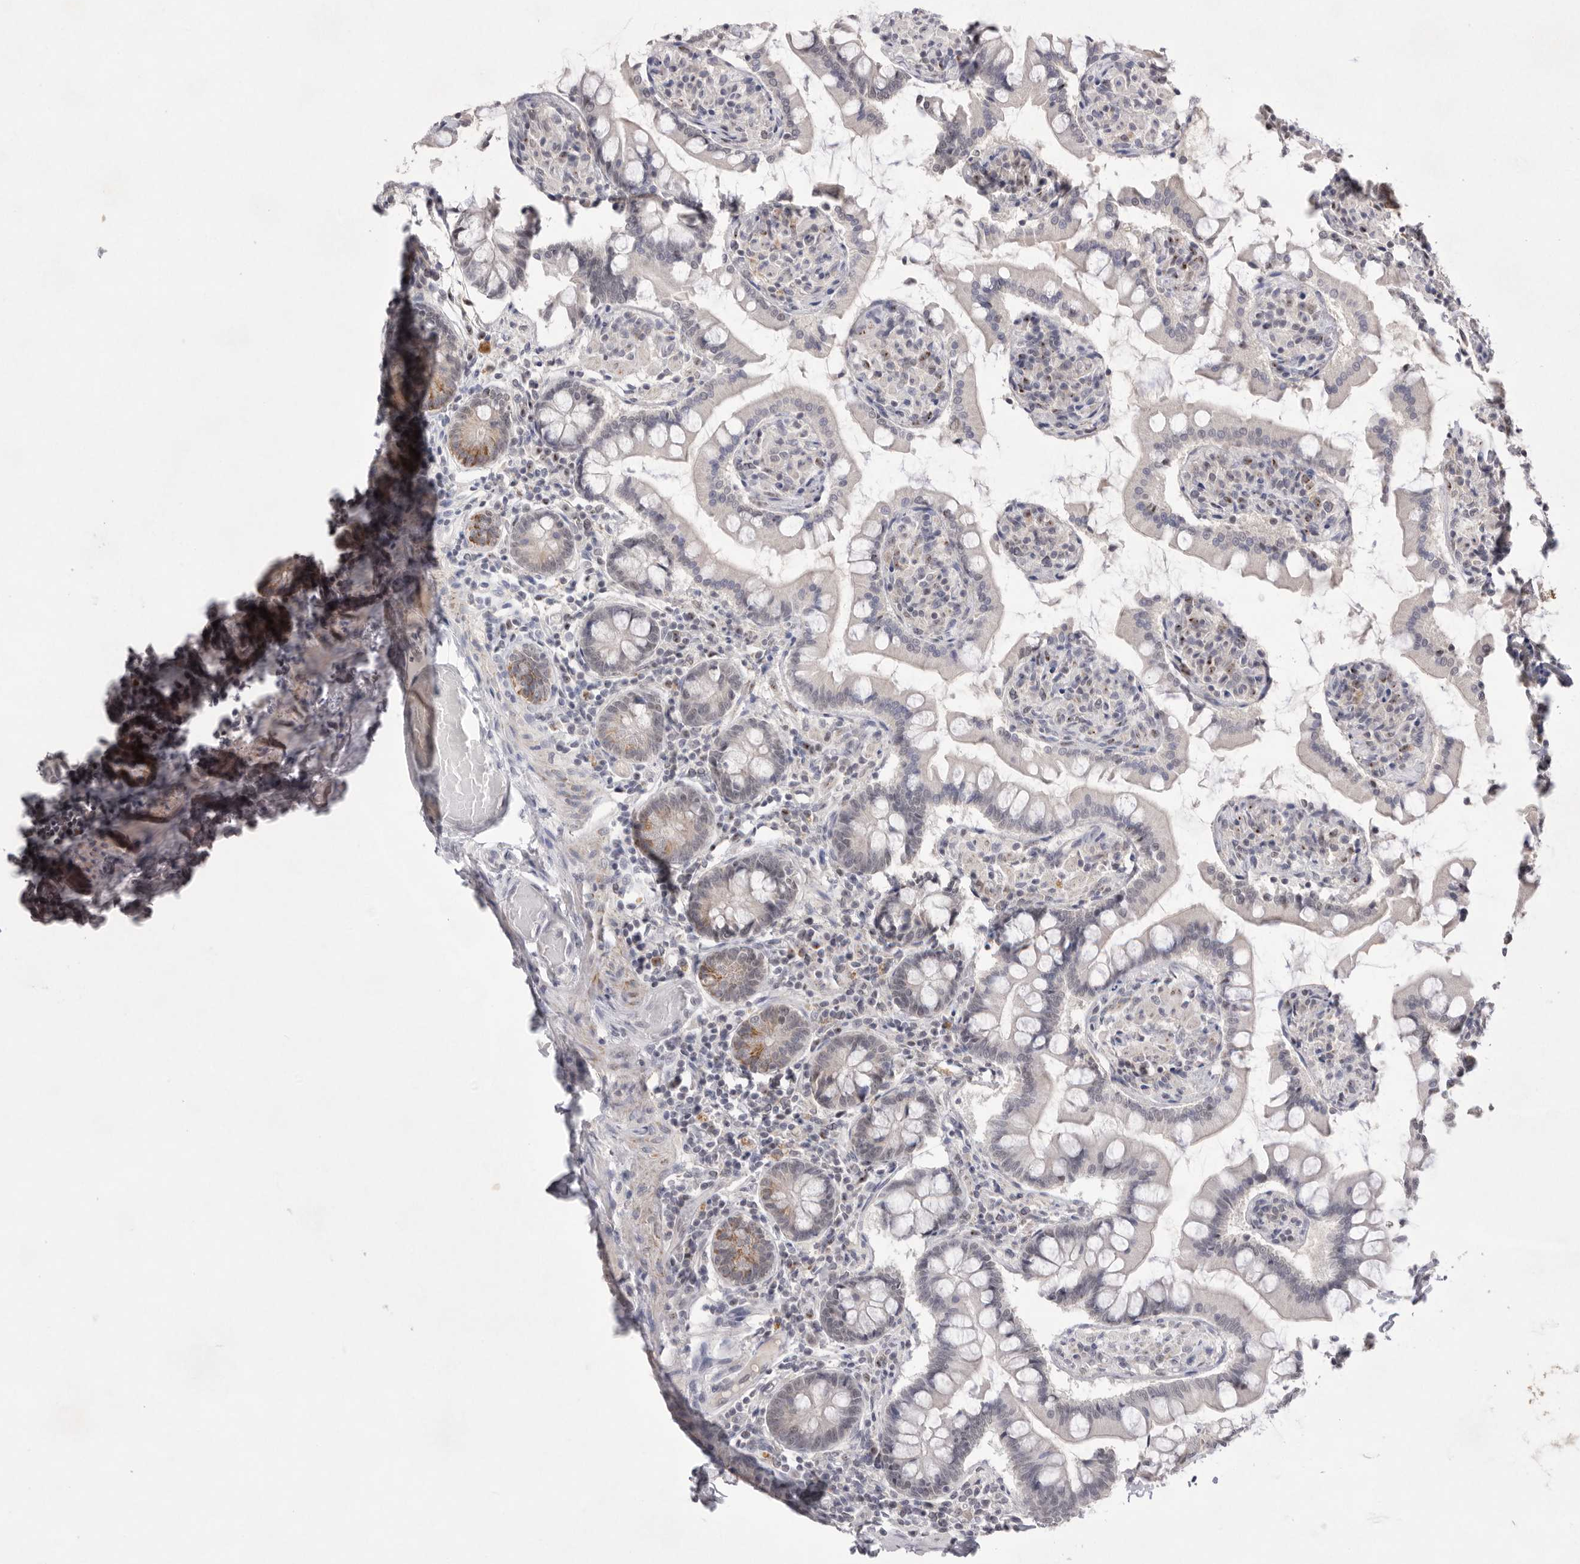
{"staining": {"intensity": "moderate", "quantity": "<25%", "location": "cytoplasmic/membranous,nuclear"}, "tissue": "small intestine", "cell_type": "Glandular cells", "image_type": "normal", "snomed": [{"axis": "morphology", "description": "Normal tissue, NOS"}, {"axis": "topography", "description": "Small intestine"}], "caption": "A photomicrograph of human small intestine stained for a protein shows moderate cytoplasmic/membranous,nuclear brown staining in glandular cells. The staining was performed using DAB (3,3'-diaminobenzidine), with brown indicating positive protein expression. Nuclei are stained blue with hematoxylin.", "gene": "HUS1", "patient": {"sex": "male", "age": 41}}